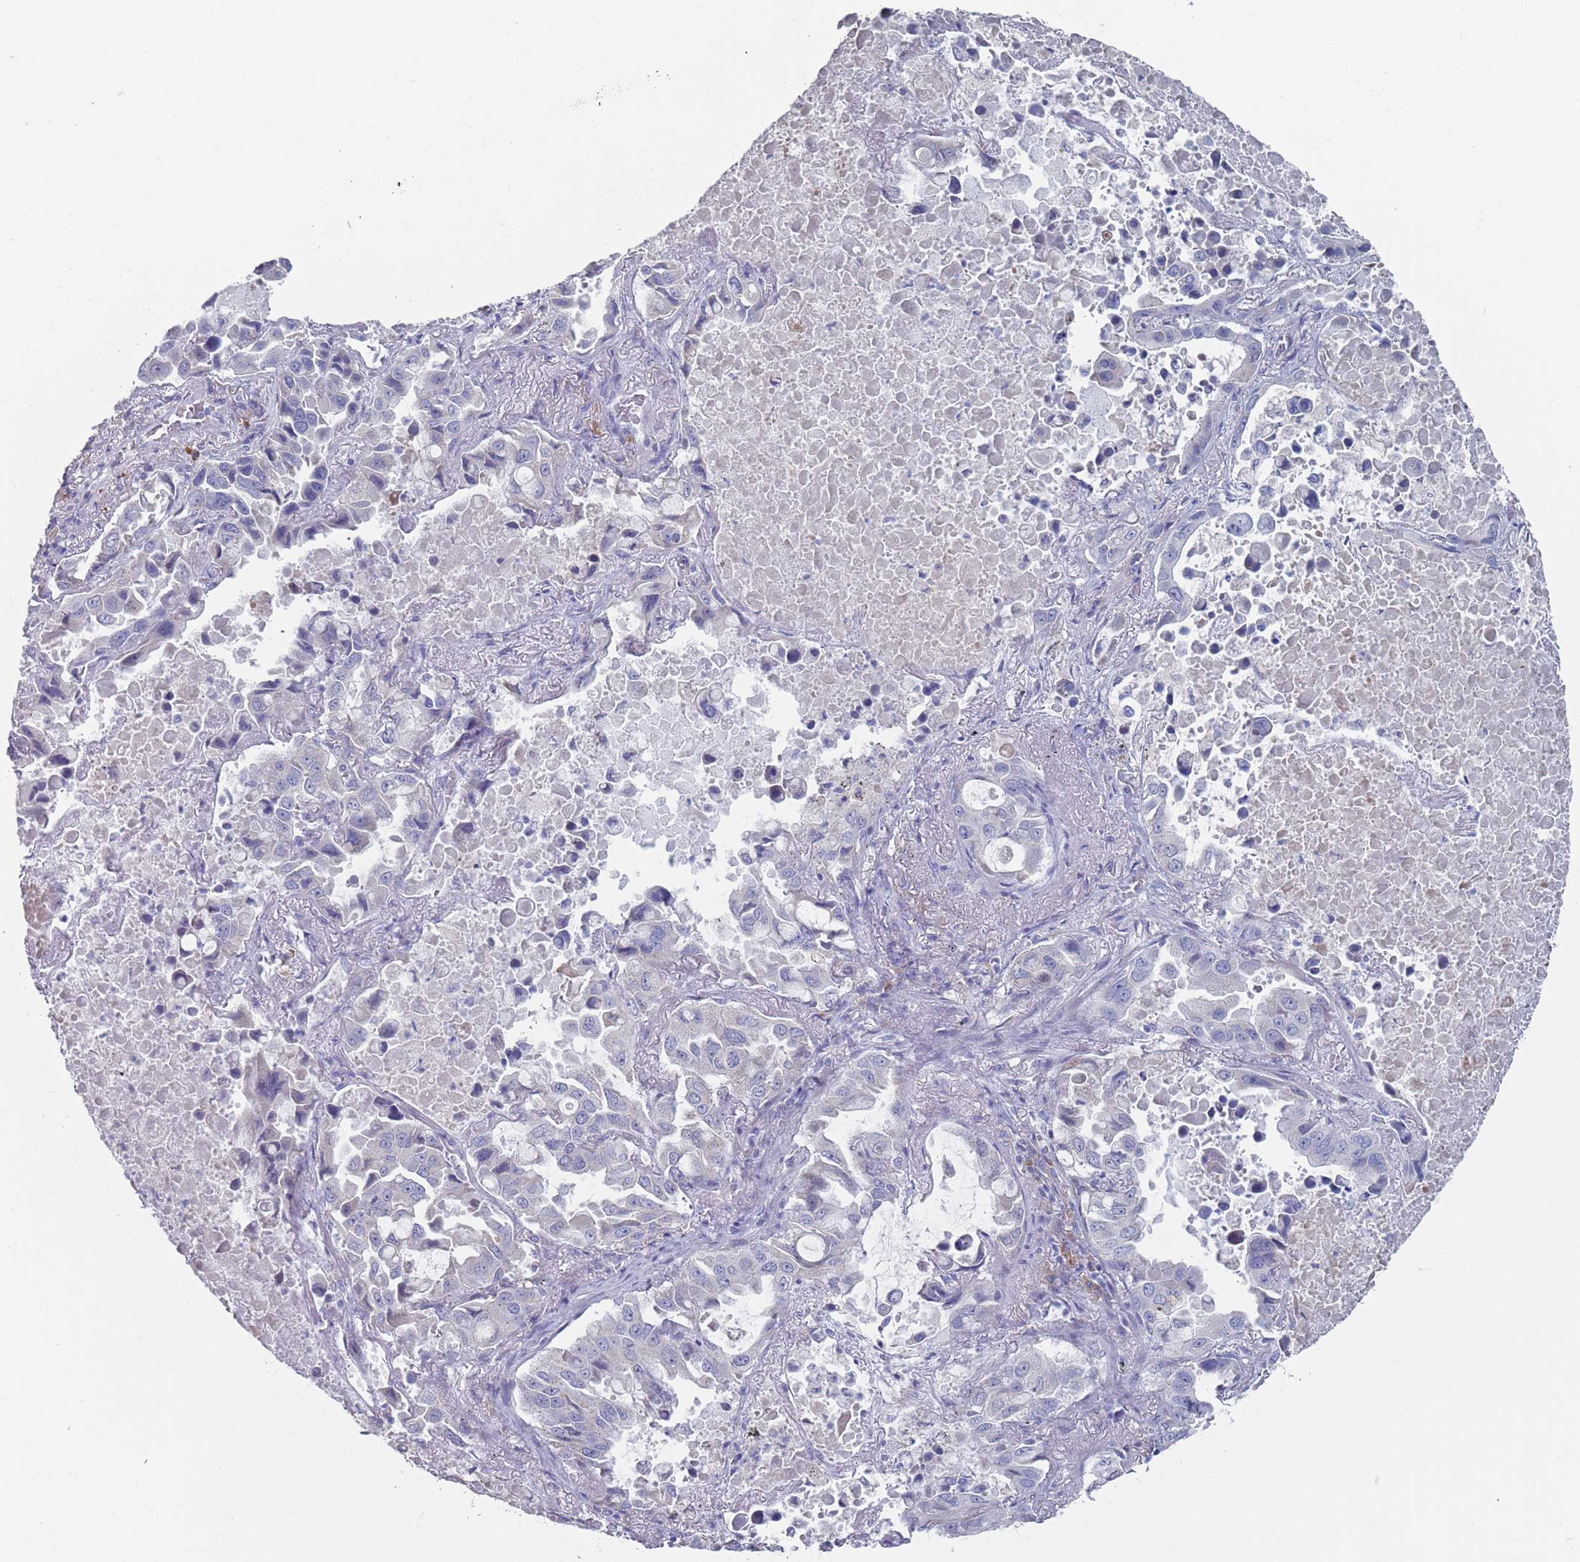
{"staining": {"intensity": "negative", "quantity": "none", "location": "none"}, "tissue": "lung cancer", "cell_type": "Tumor cells", "image_type": "cancer", "snomed": [{"axis": "morphology", "description": "Adenocarcinoma, NOS"}, {"axis": "topography", "description": "Lung"}], "caption": "Tumor cells are negative for brown protein staining in adenocarcinoma (lung).", "gene": "MAT1A", "patient": {"sex": "male", "age": 64}}